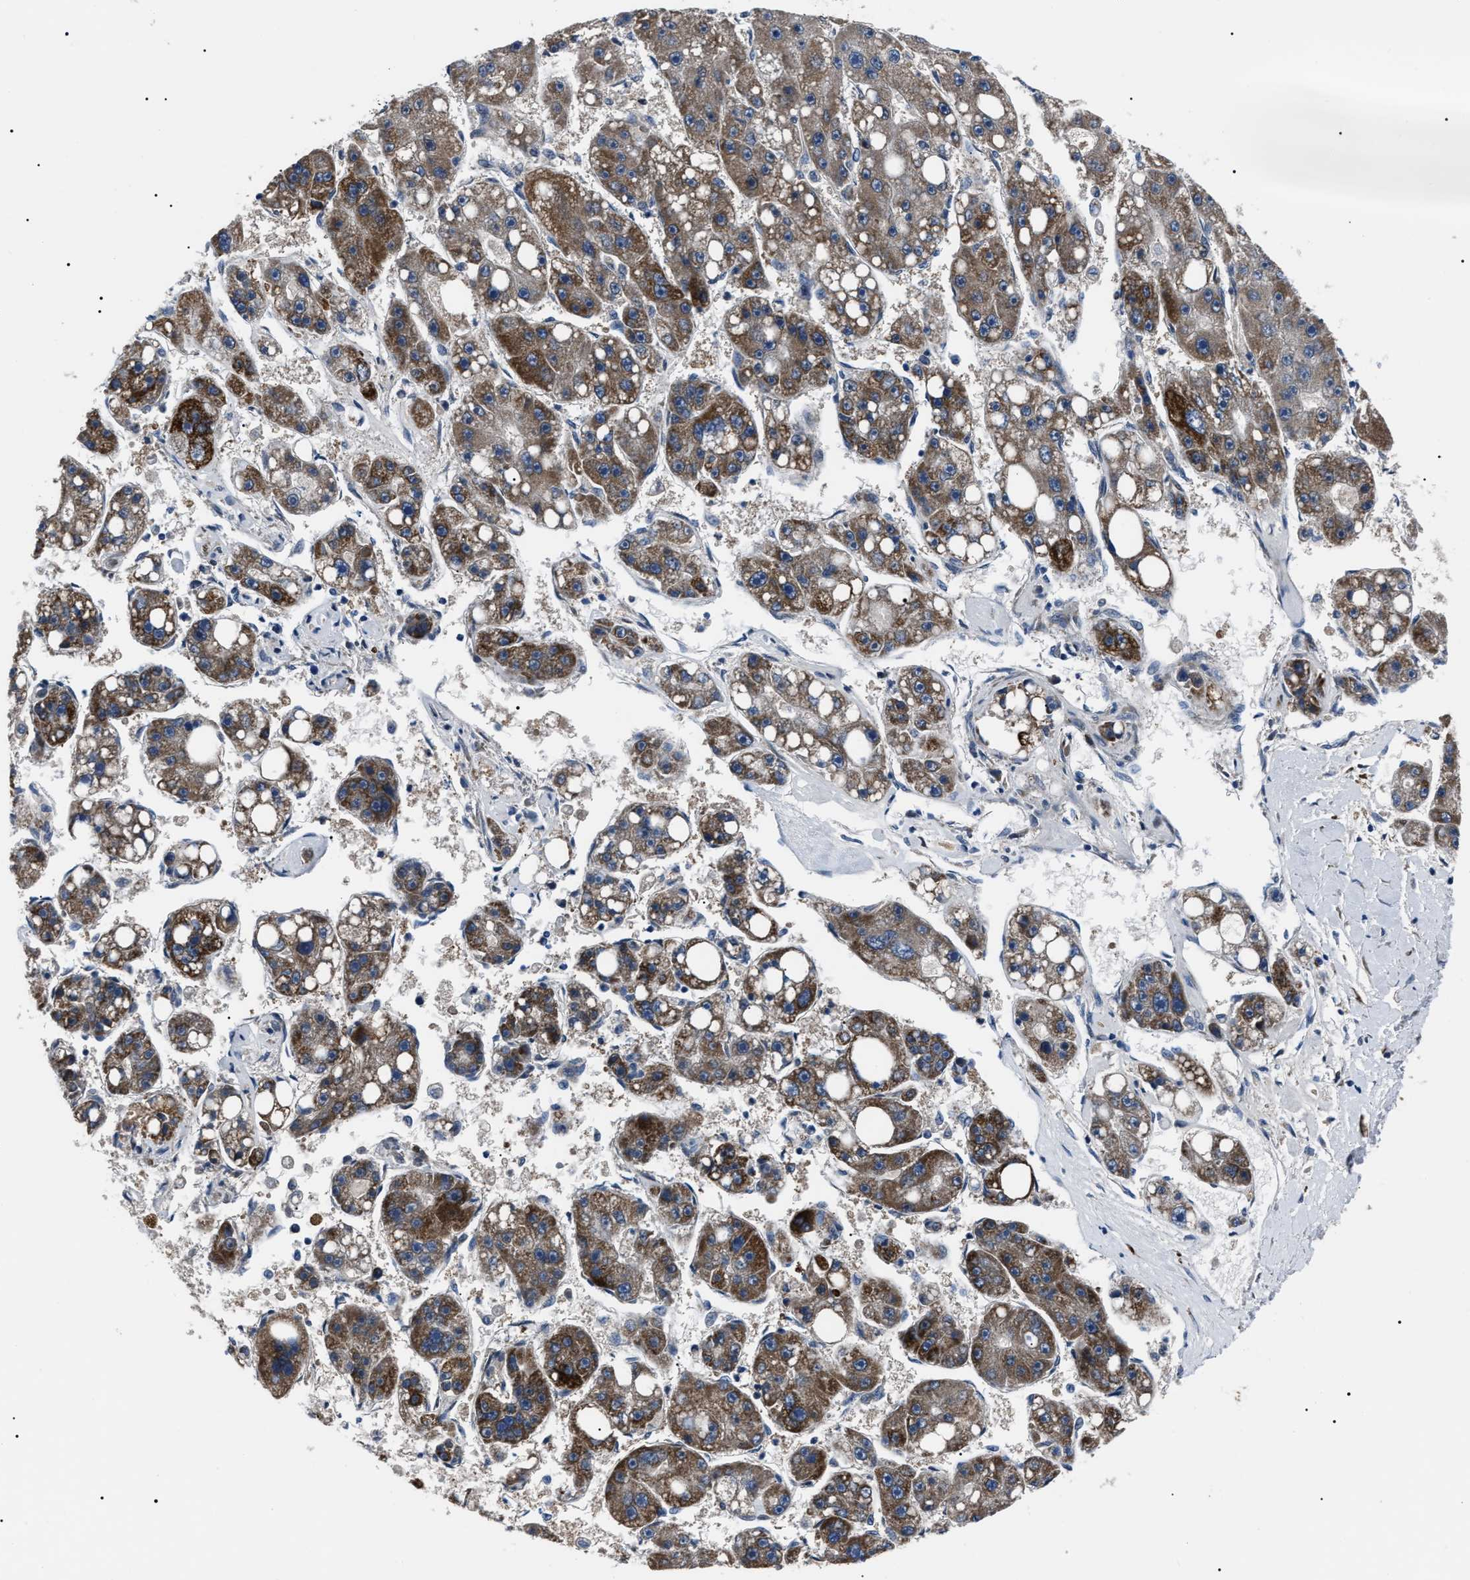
{"staining": {"intensity": "moderate", "quantity": ">75%", "location": "cytoplasmic/membranous"}, "tissue": "liver cancer", "cell_type": "Tumor cells", "image_type": "cancer", "snomed": [{"axis": "morphology", "description": "Carcinoma, Hepatocellular, NOS"}, {"axis": "topography", "description": "Liver"}], "caption": "IHC staining of hepatocellular carcinoma (liver), which reveals medium levels of moderate cytoplasmic/membranous positivity in about >75% of tumor cells indicating moderate cytoplasmic/membranous protein positivity. The staining was performed using DAB (brown) for protein detection and nuclei were counterstained in hematoxylin (blue).", "gene": "LRRC14", "patient": {"sex": "female", "age": 61}}